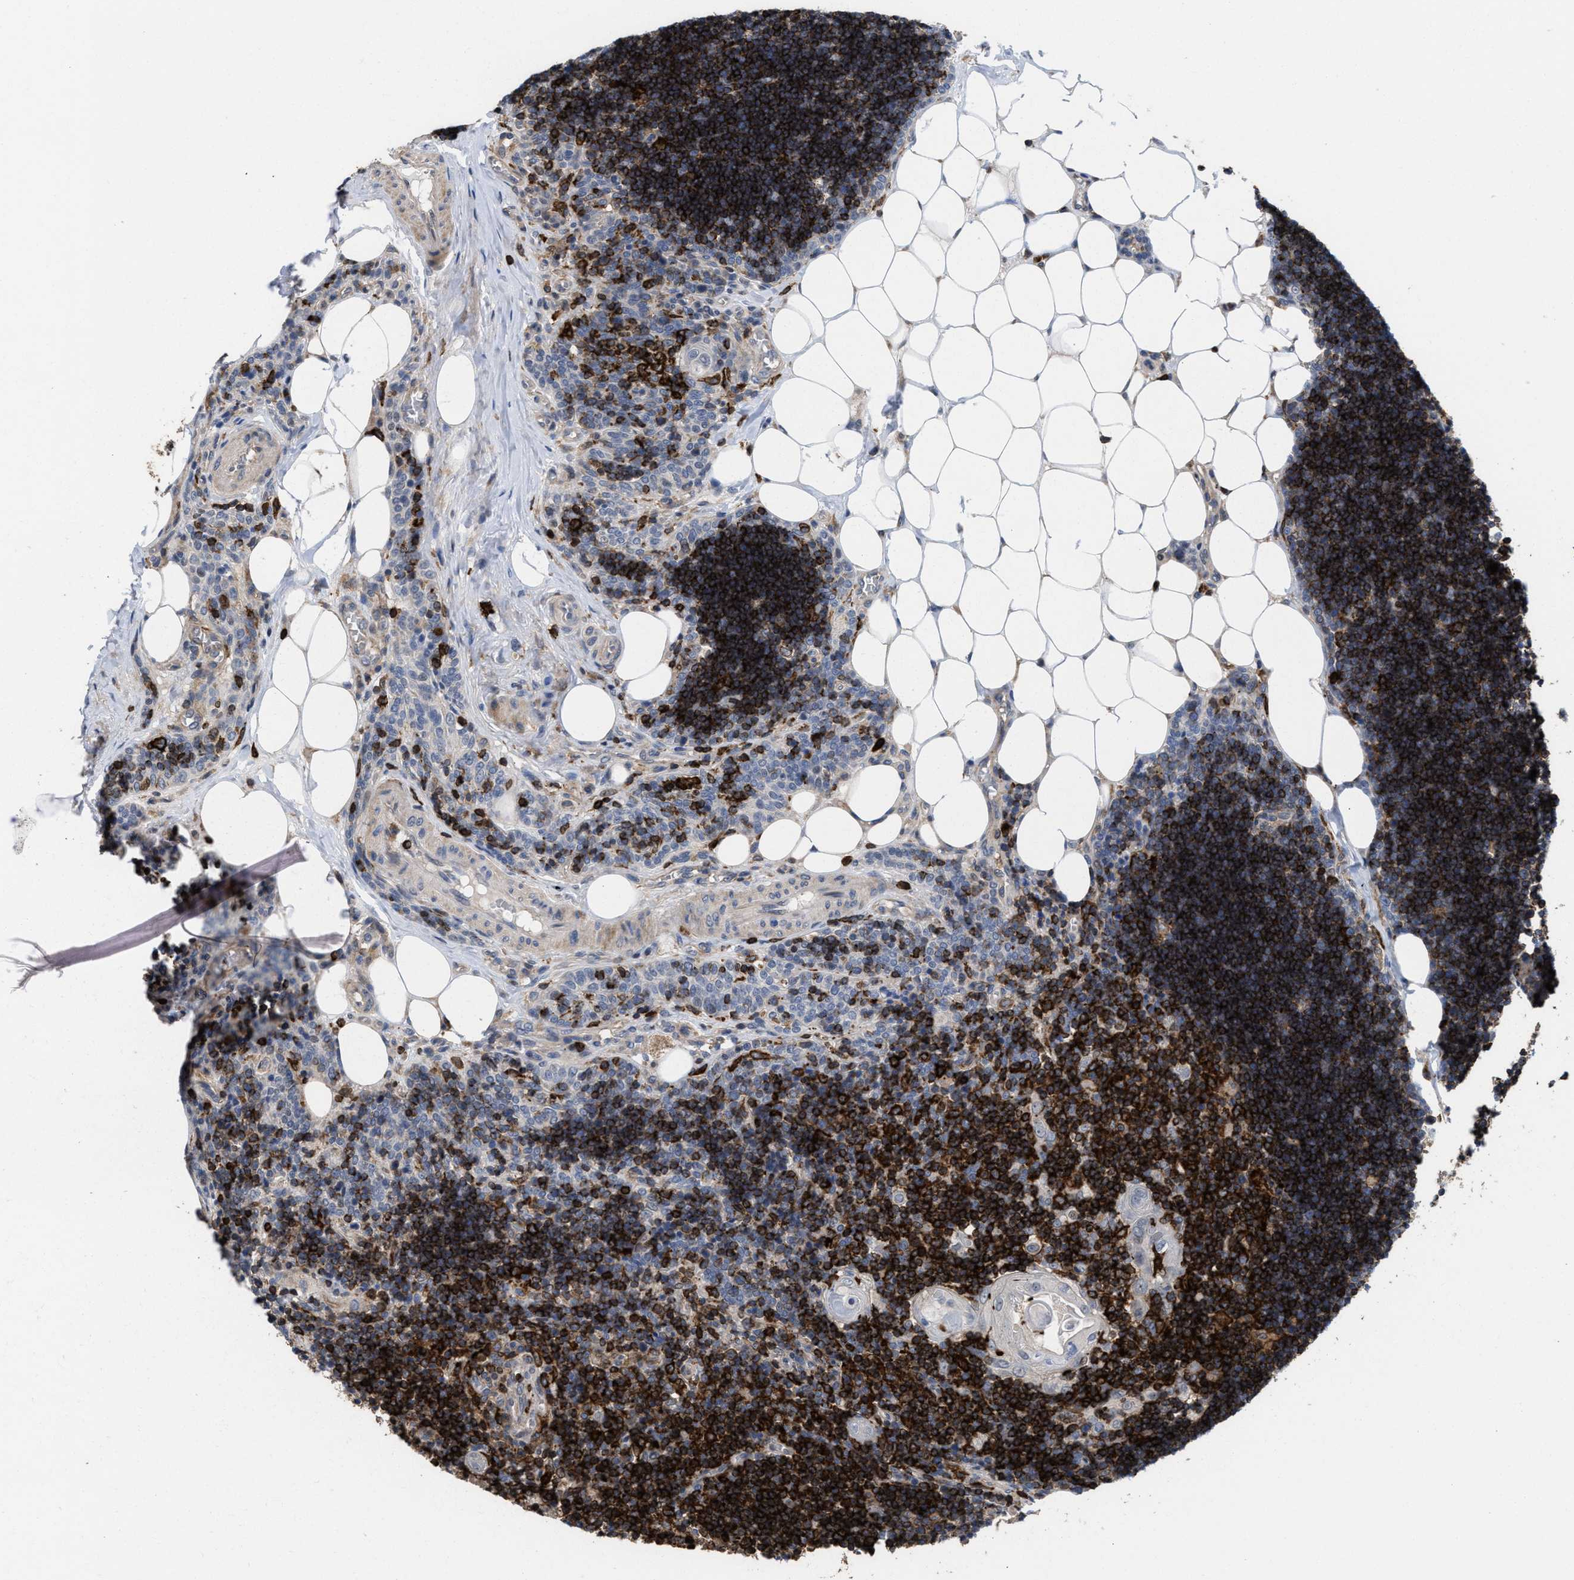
{"staining": {"intensity": "strong", "quantity": ">75%", "location": "cytoplasmic/membranous"}, "tissue": "lymph node", "cell_type": "Germinal center cells", "image_type": "normal", "snomed": [{"axis": "morphology", "description": "Normal tissue, NOS"}, {"axis": "topography", "description": "Lymph node"}], "caption": "Protein staining exhibits strong cytoplasmic/membranous staining in approximately >75% of germinal center cells in unremarkable lymph node.", "gene": "PTPRE", "patient": {"sex": "male", "age": 33}}